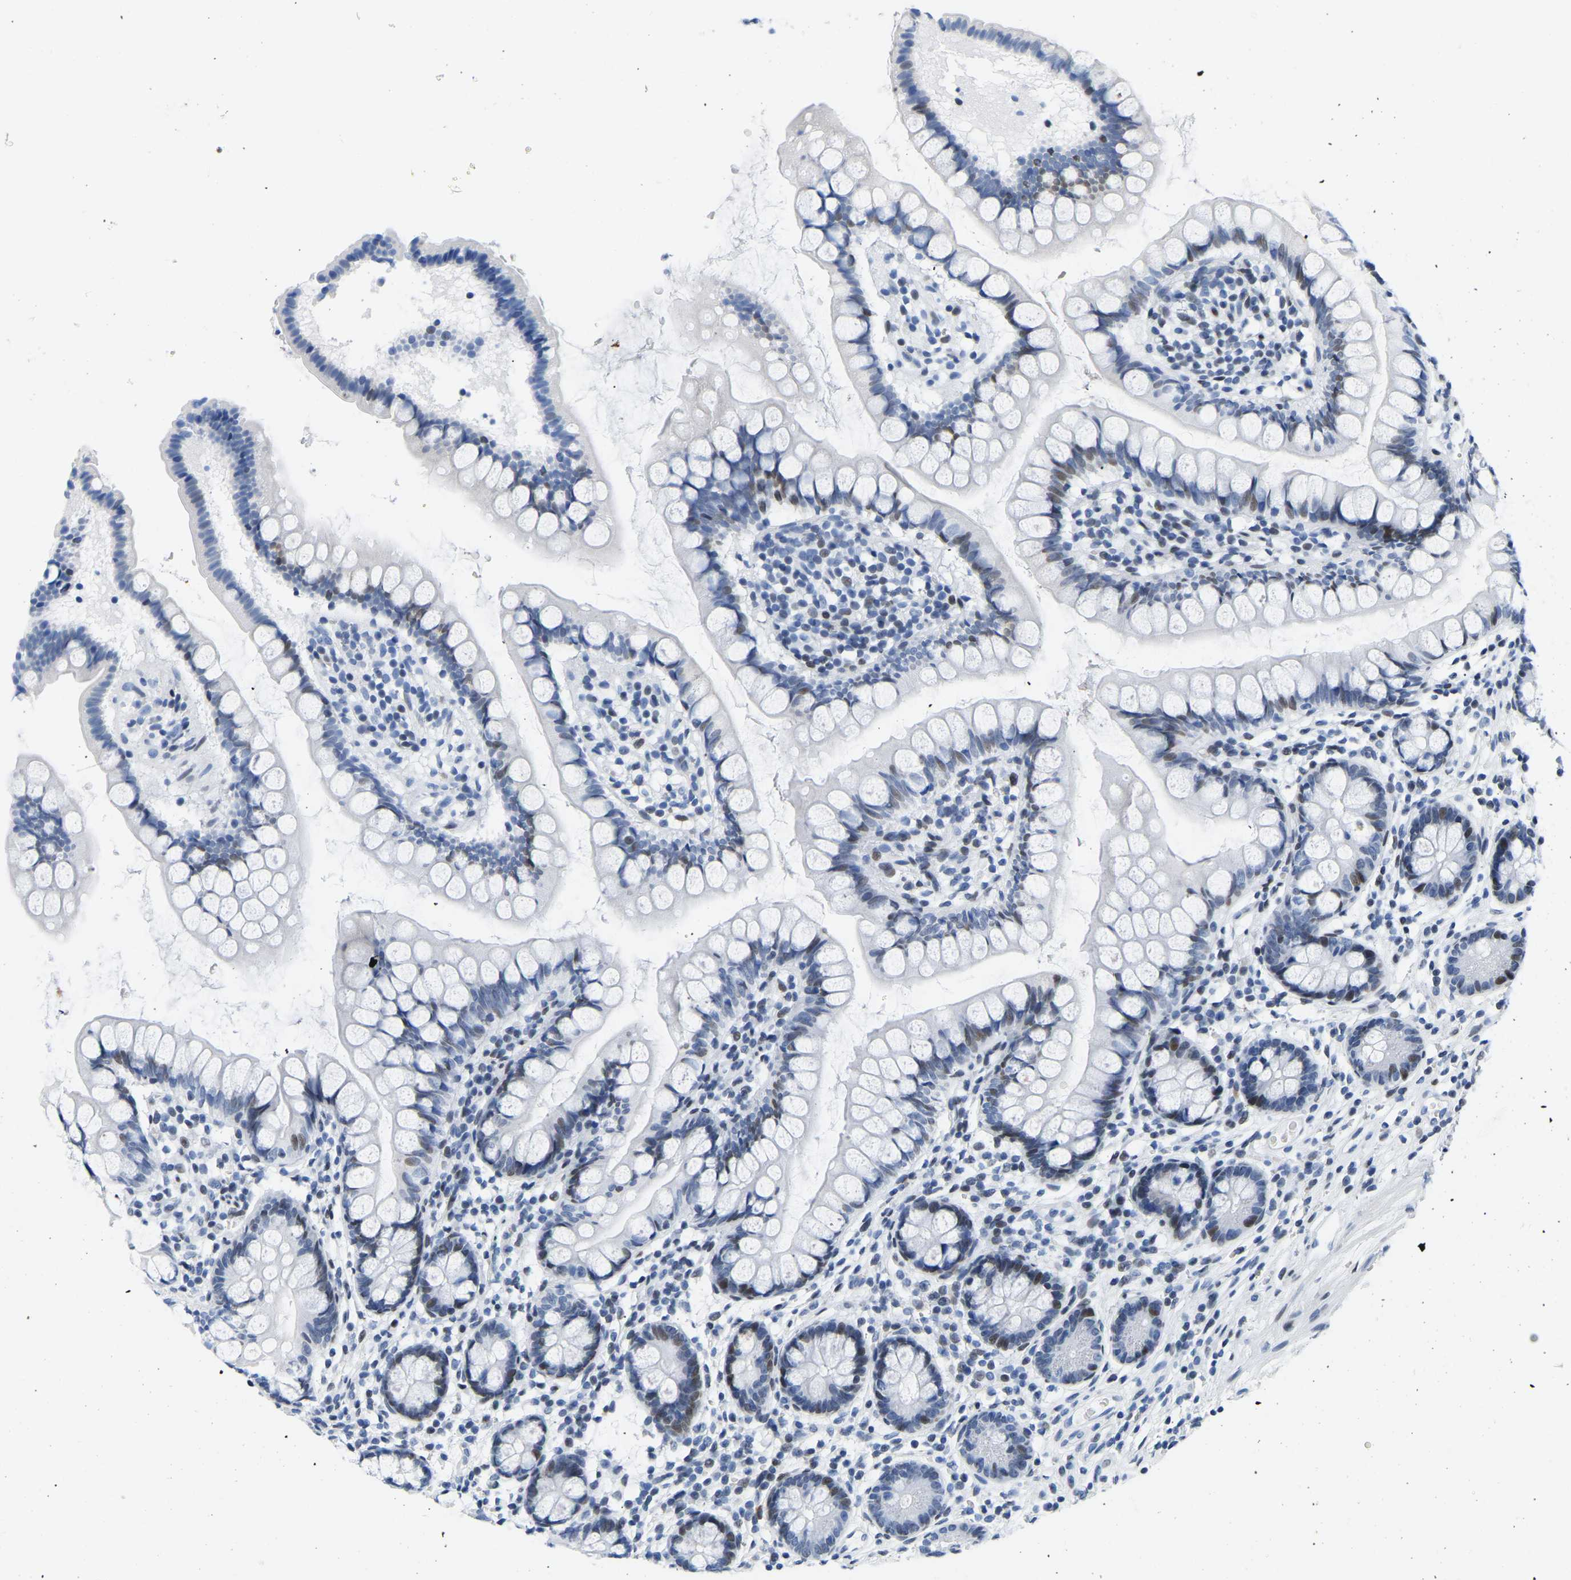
{"staining": {"intensity": "weak", "quantity": "<25%", "location": "nuclear"}, "tissue": "small intestine", "cell_type": "Glandular cells", "image_type": "normal", "snomed": [{"axis": "morphology", "description": "Normal tissue, NOS"}, {"axis": "topography", "description": "Small intestine"}], "caption": "High power microscopy micrograph of an immunohistochemistry (IHC) image of benign small intestine, revealing no significant staining in glandular cells.", "gene": "UPK3A", "patient": {"sex": "female", "age": 84}}